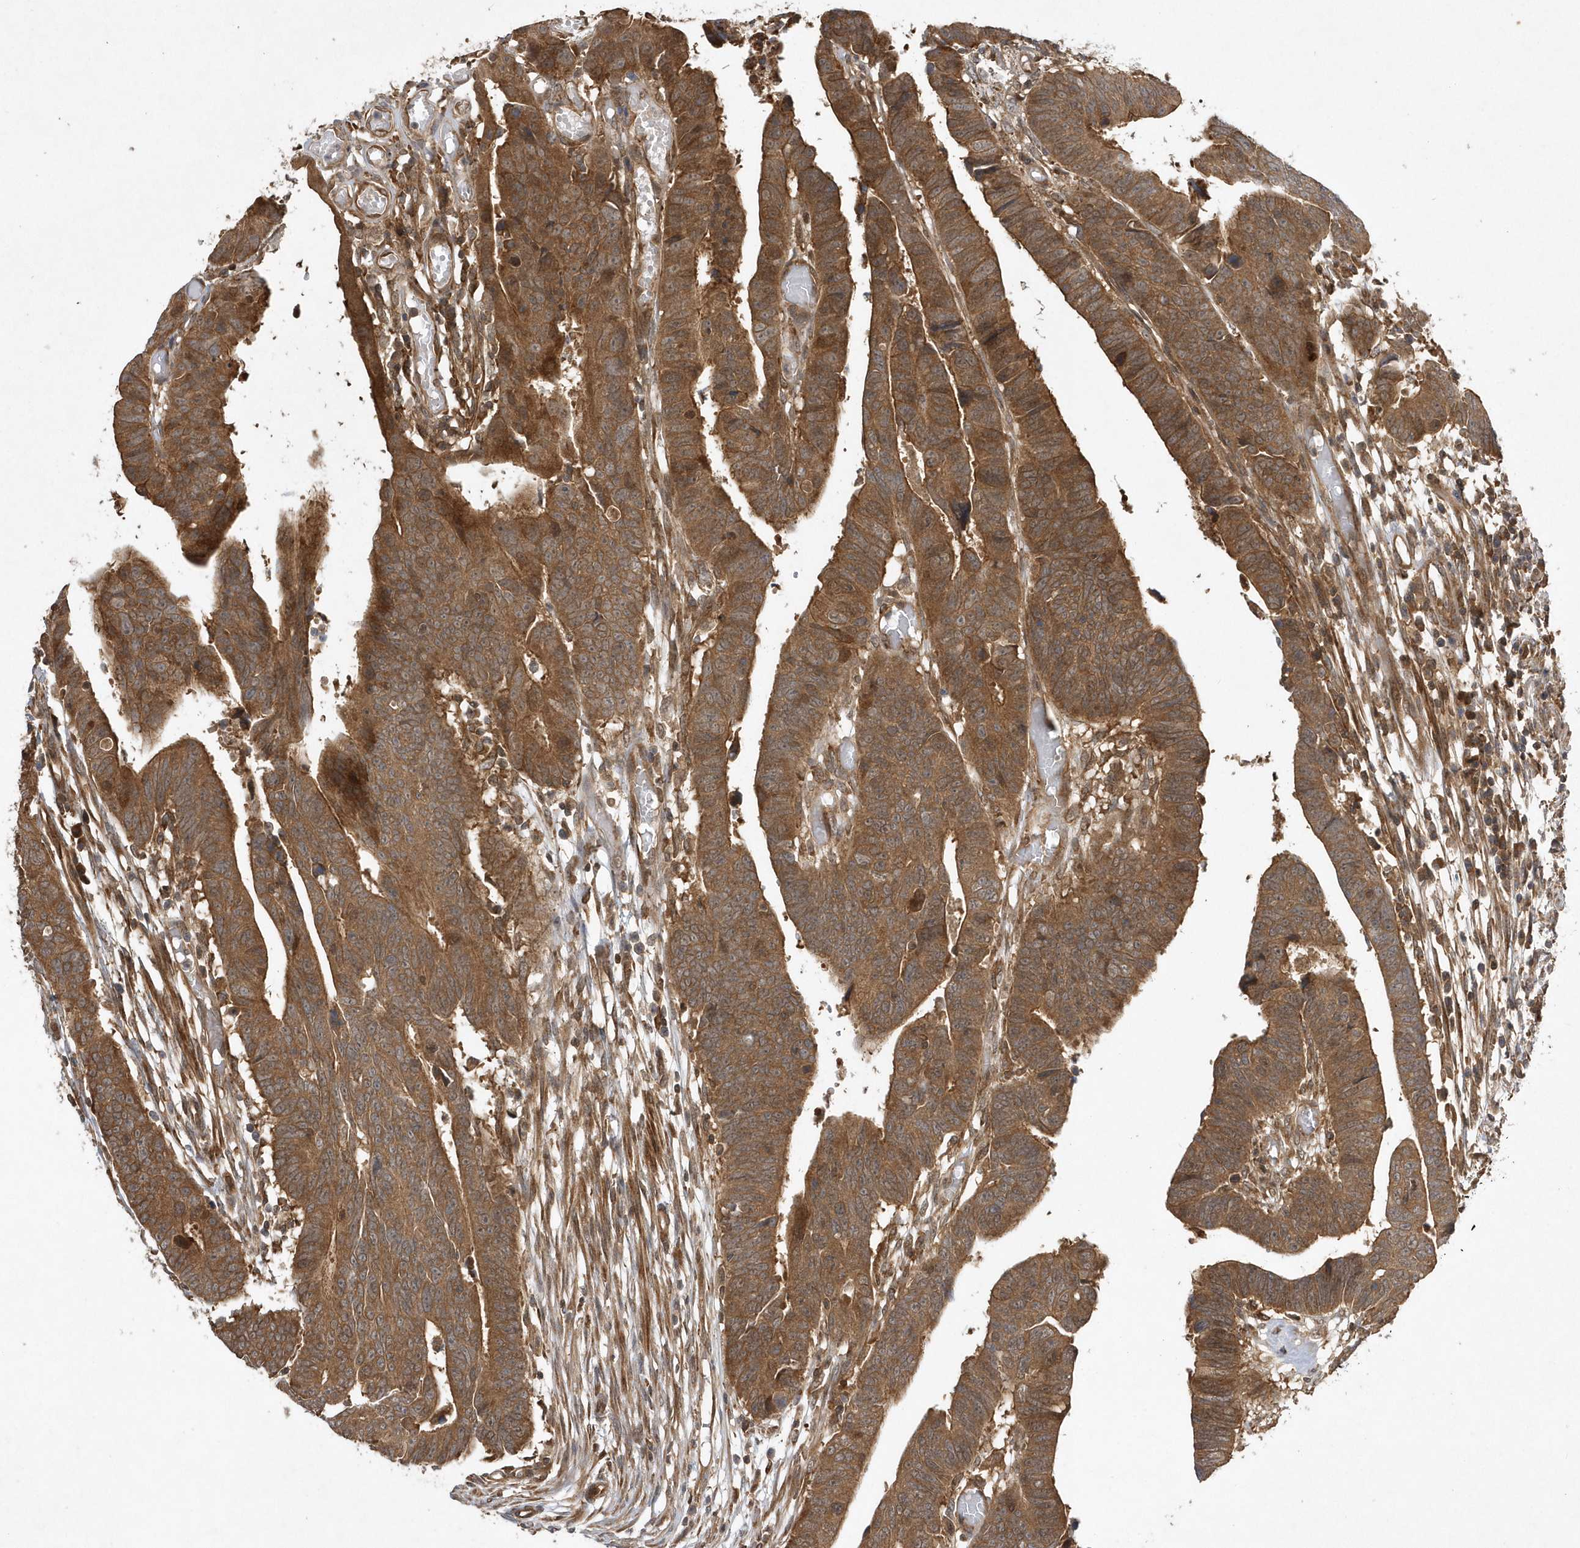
{"staining": {"intensity": "moderate", "quantity": ">75%", "location": "cytoplasmic/membranous"}, "tissue": "colorectal cancer", "cell_type": "Tumor cells", "image_type": "cancer", "snomed": [{"axis": "morphology", "description": "Adenocarcinoma, NOS"}, {"axis": "topography", "description": "Rectum"}], "caption": "Protein expression by immunohistochemistry (IHC) exhibits moderate cytoplasmic/membranous positivity in about >75% of tumor cells in adenocarcinoma (colorectal).", "gene": "GFM2", "patient": {"sex": "female", "age": 65}}